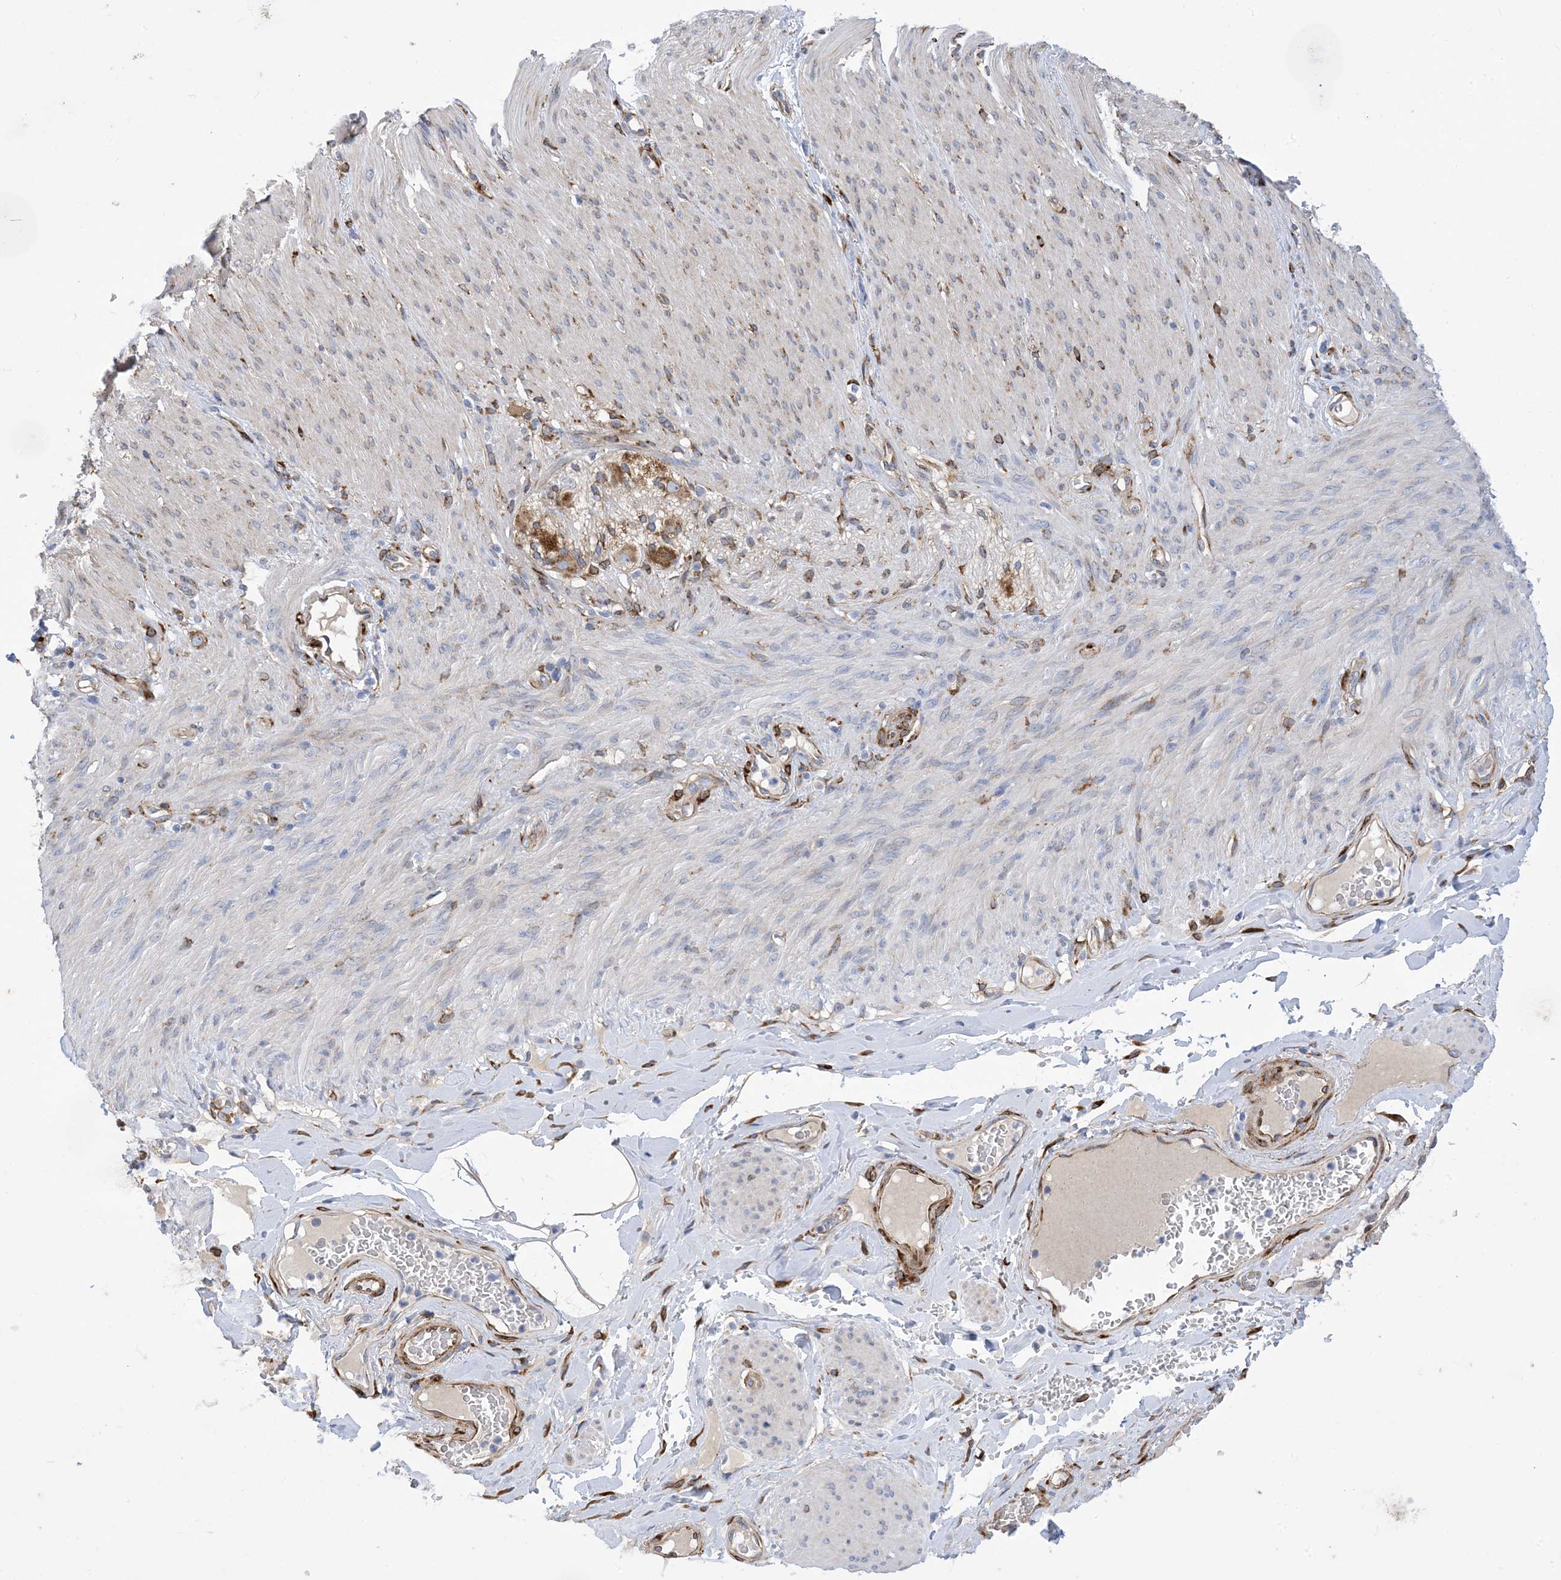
{"staining": {"intensity": "moderate", "quantity": "25%-75%", "location": "cytoplasmic/membranous"}, "tissue": "adipose tissue", "cell_type": "Adipocytes", "image_type": "normal", "snomed": [{"axis": "morphology", "description": "Normal tissue, NOS"}, {"axis": "topography", "description": "Colon"}, {"axis": "topography", "description": "Peripheral nerve tissue"}], "caption": "A high-resolution histopathology image shows immunohistochemistry (IHC) staining of benign adipose tissue, which reveals moderate cytoplasmic/membranous staining in approximately 25%-75% of adipocytes. The staining was performed using DAB to visualize the protein expression in brown, while the nuclei were stained in blue with hematoxylin (Magnification: 20x).", "gene": "RBMS3", "patient": {"sex": "female", "age": 61}}